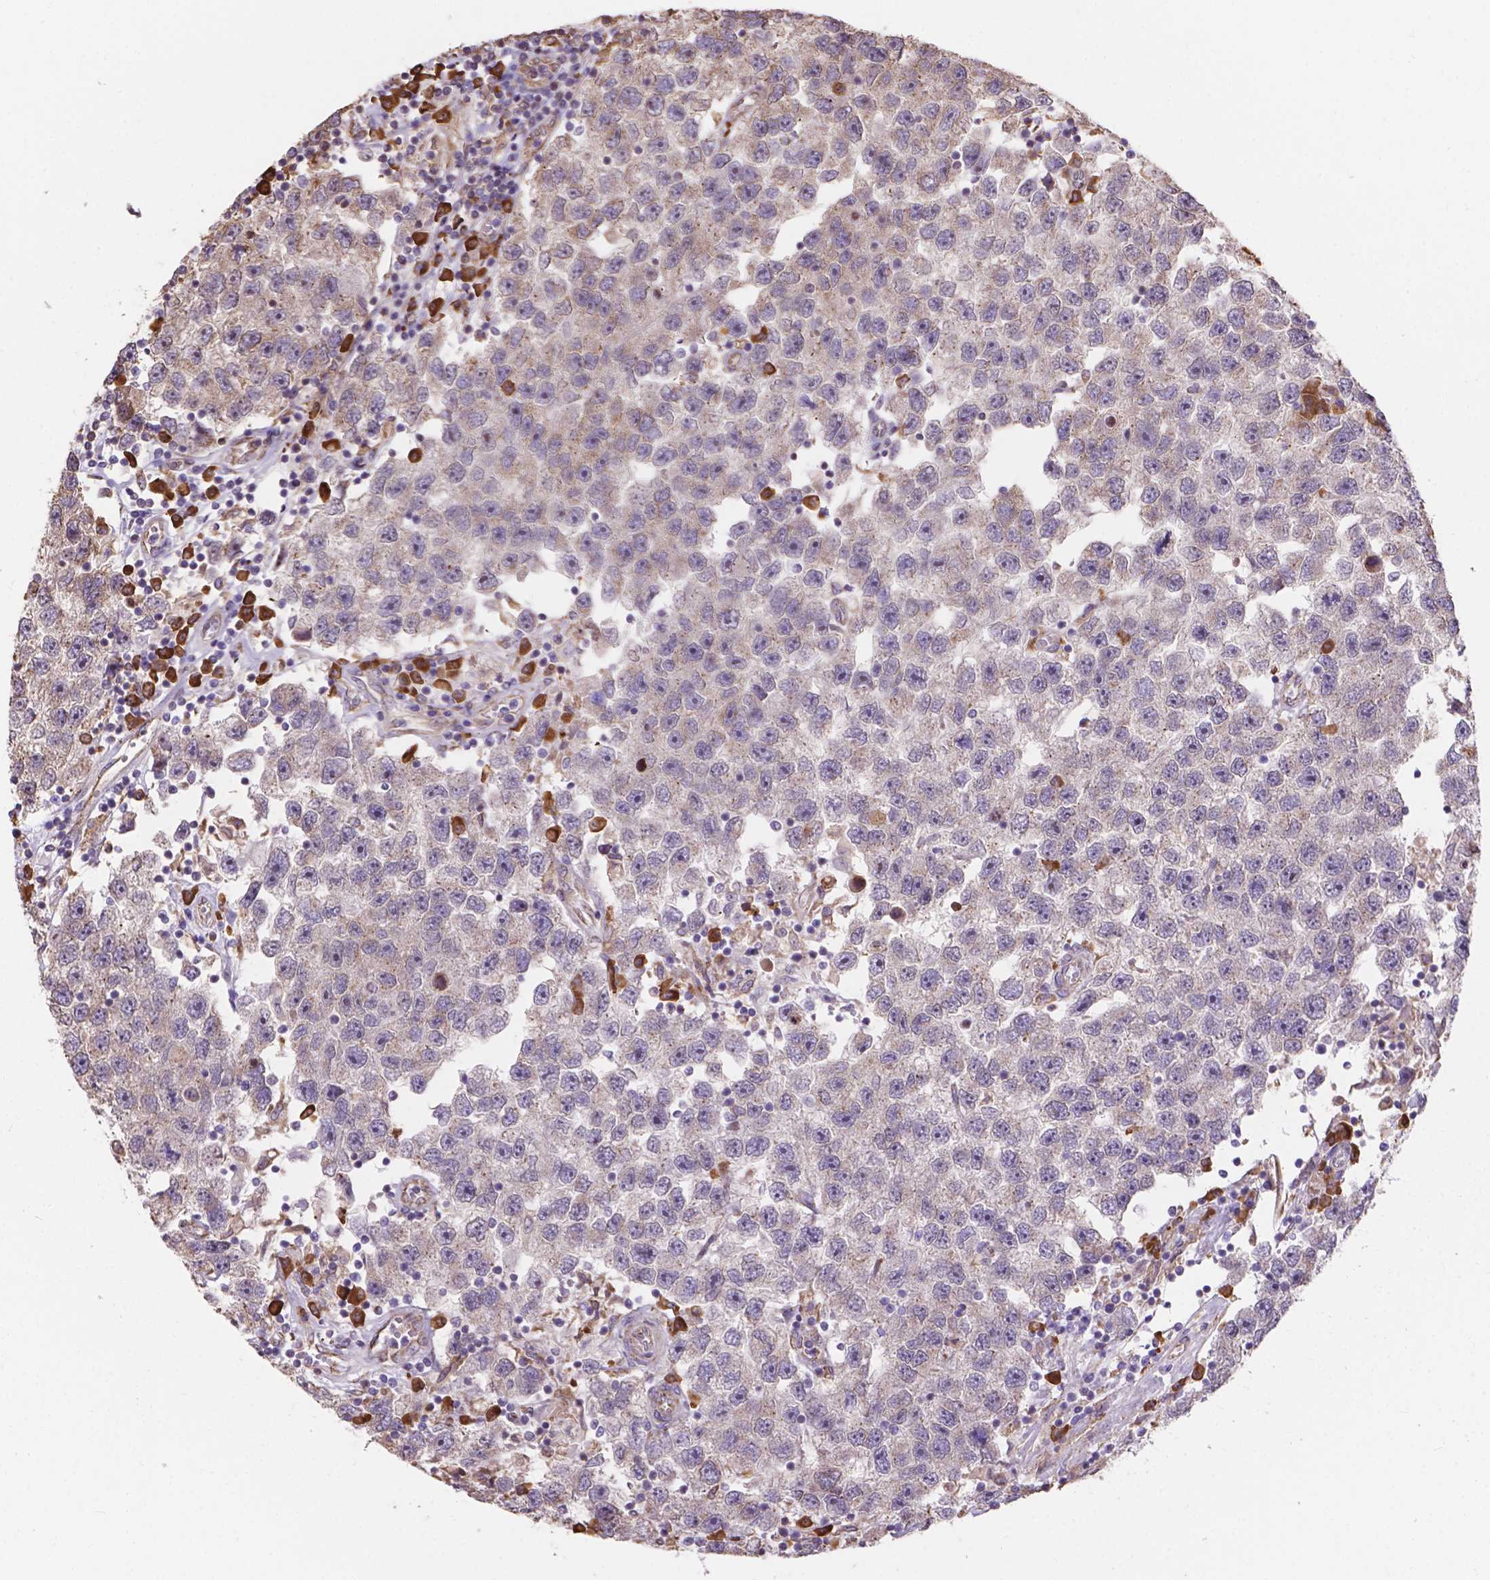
{"staining": {"intensity": "negative", "quantity": "none", "location": "none"}, "tissue": "testis cancer", "cell_type": "Tumor cells", "image_type": "cancer", "snomed": [{"axis": "morphology", "description": "Seminoma, NOS"}, {"axis": "topography", "description": "Testis"}], "caption": "The micrograph shows no significant staining in tumor cells of testis cancer (seminoma).", "gene": "IPO11", "patient": {"sex": "male", "age": 26}}